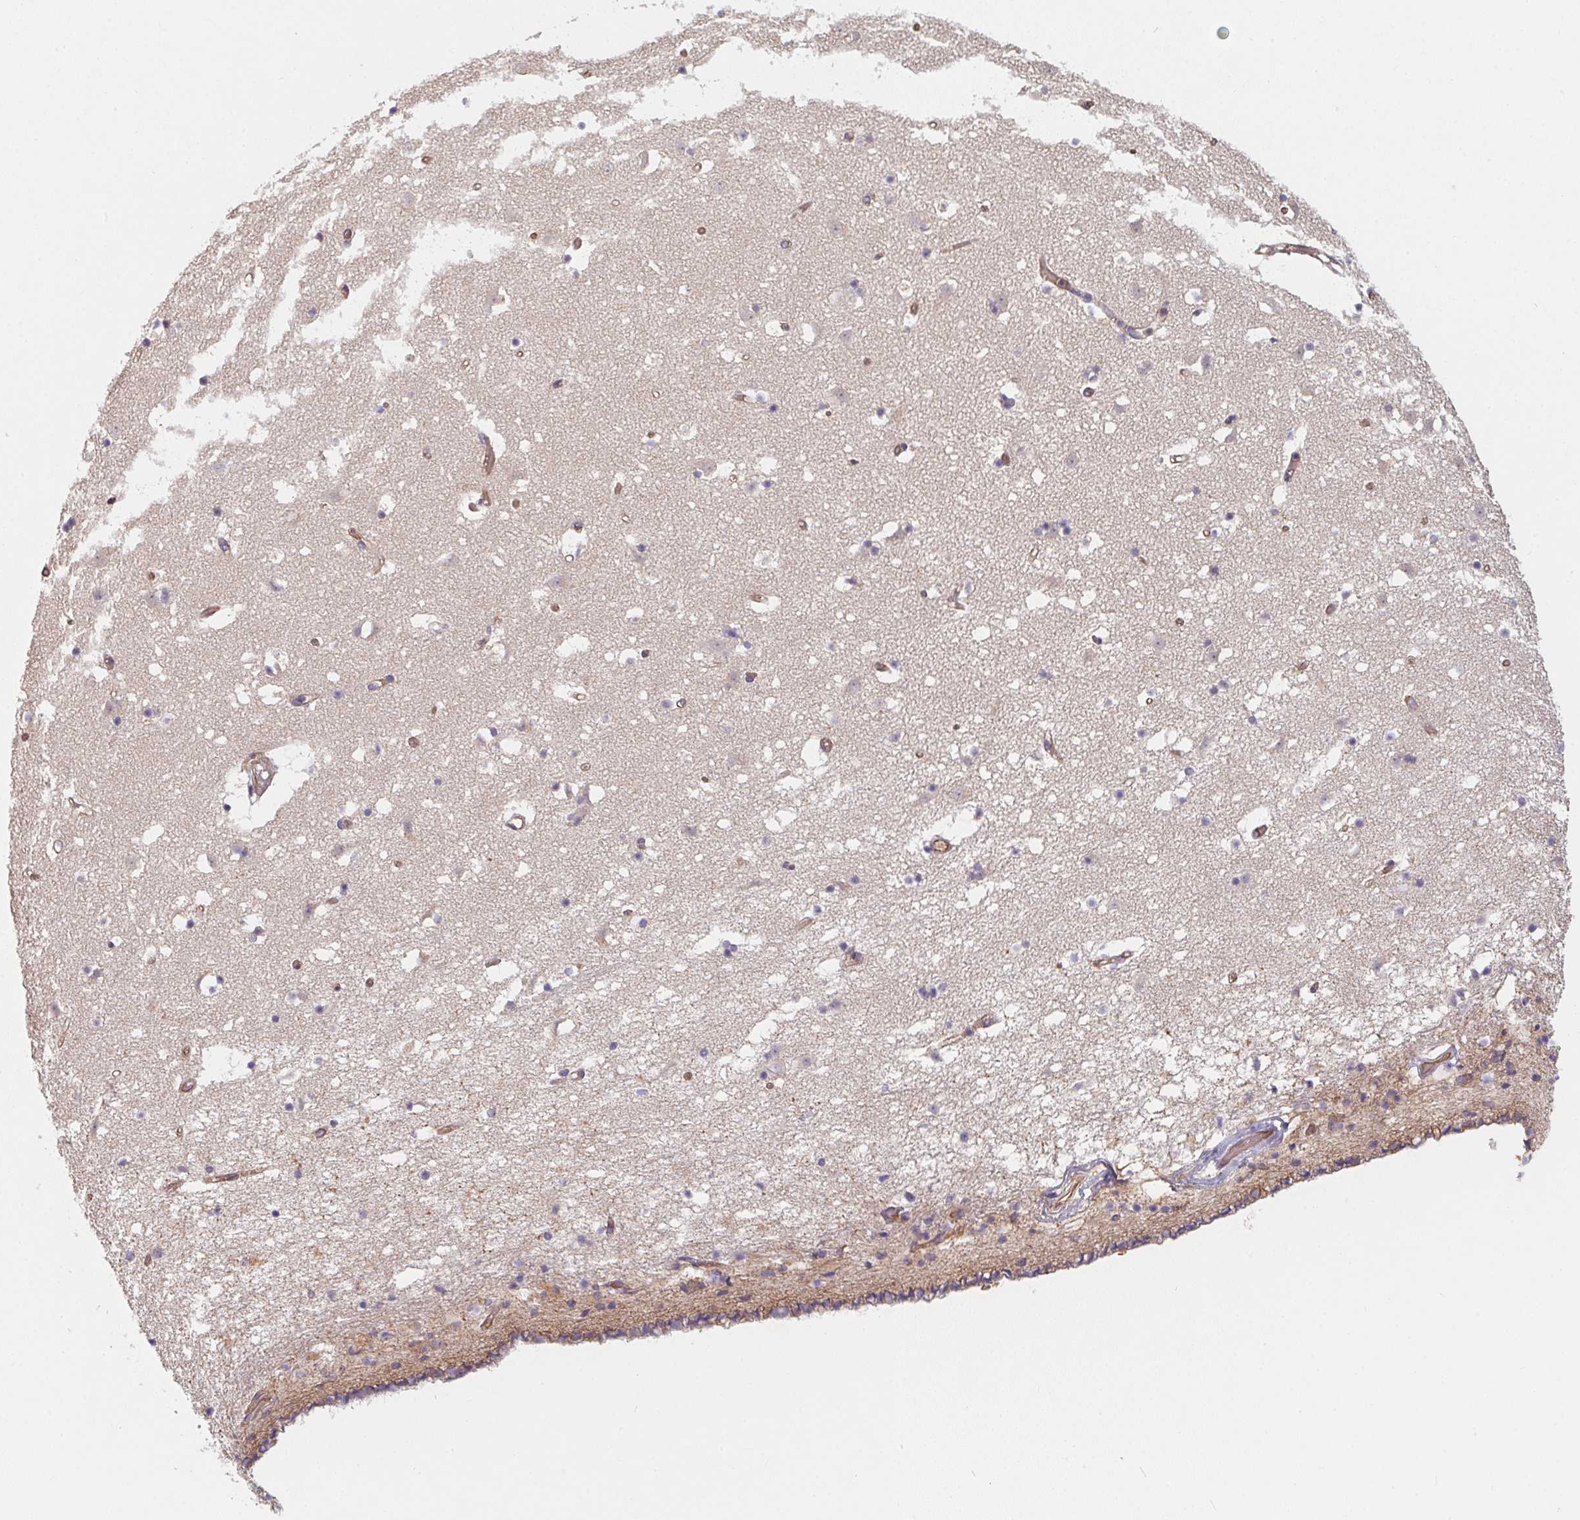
{"staining": {"intensity": "weak", "quantity": "<25%", "location": "cytoplasmic/membranous"}, "tissue": "caudate", "cell_type": "Glial cells", "image_type": "normal", "snomed": [{"axis": "morphology", "description": "Normal tissue, NOS"}, {"axis": "topography", "description": "Lateral ventricle wall"}], "caption": "Immunohistochemistry photomicrograph of benign caudate stained for a protein (brown), which displays no expression in glial cells. The staining was performed using DAB to visualize the protein expression in brown, while the nuclei were stained in blue with hematoxylin (Magnification: 20x).", "gene": "TBKBP1", "patient": {"sex": "female", "age": 42}}